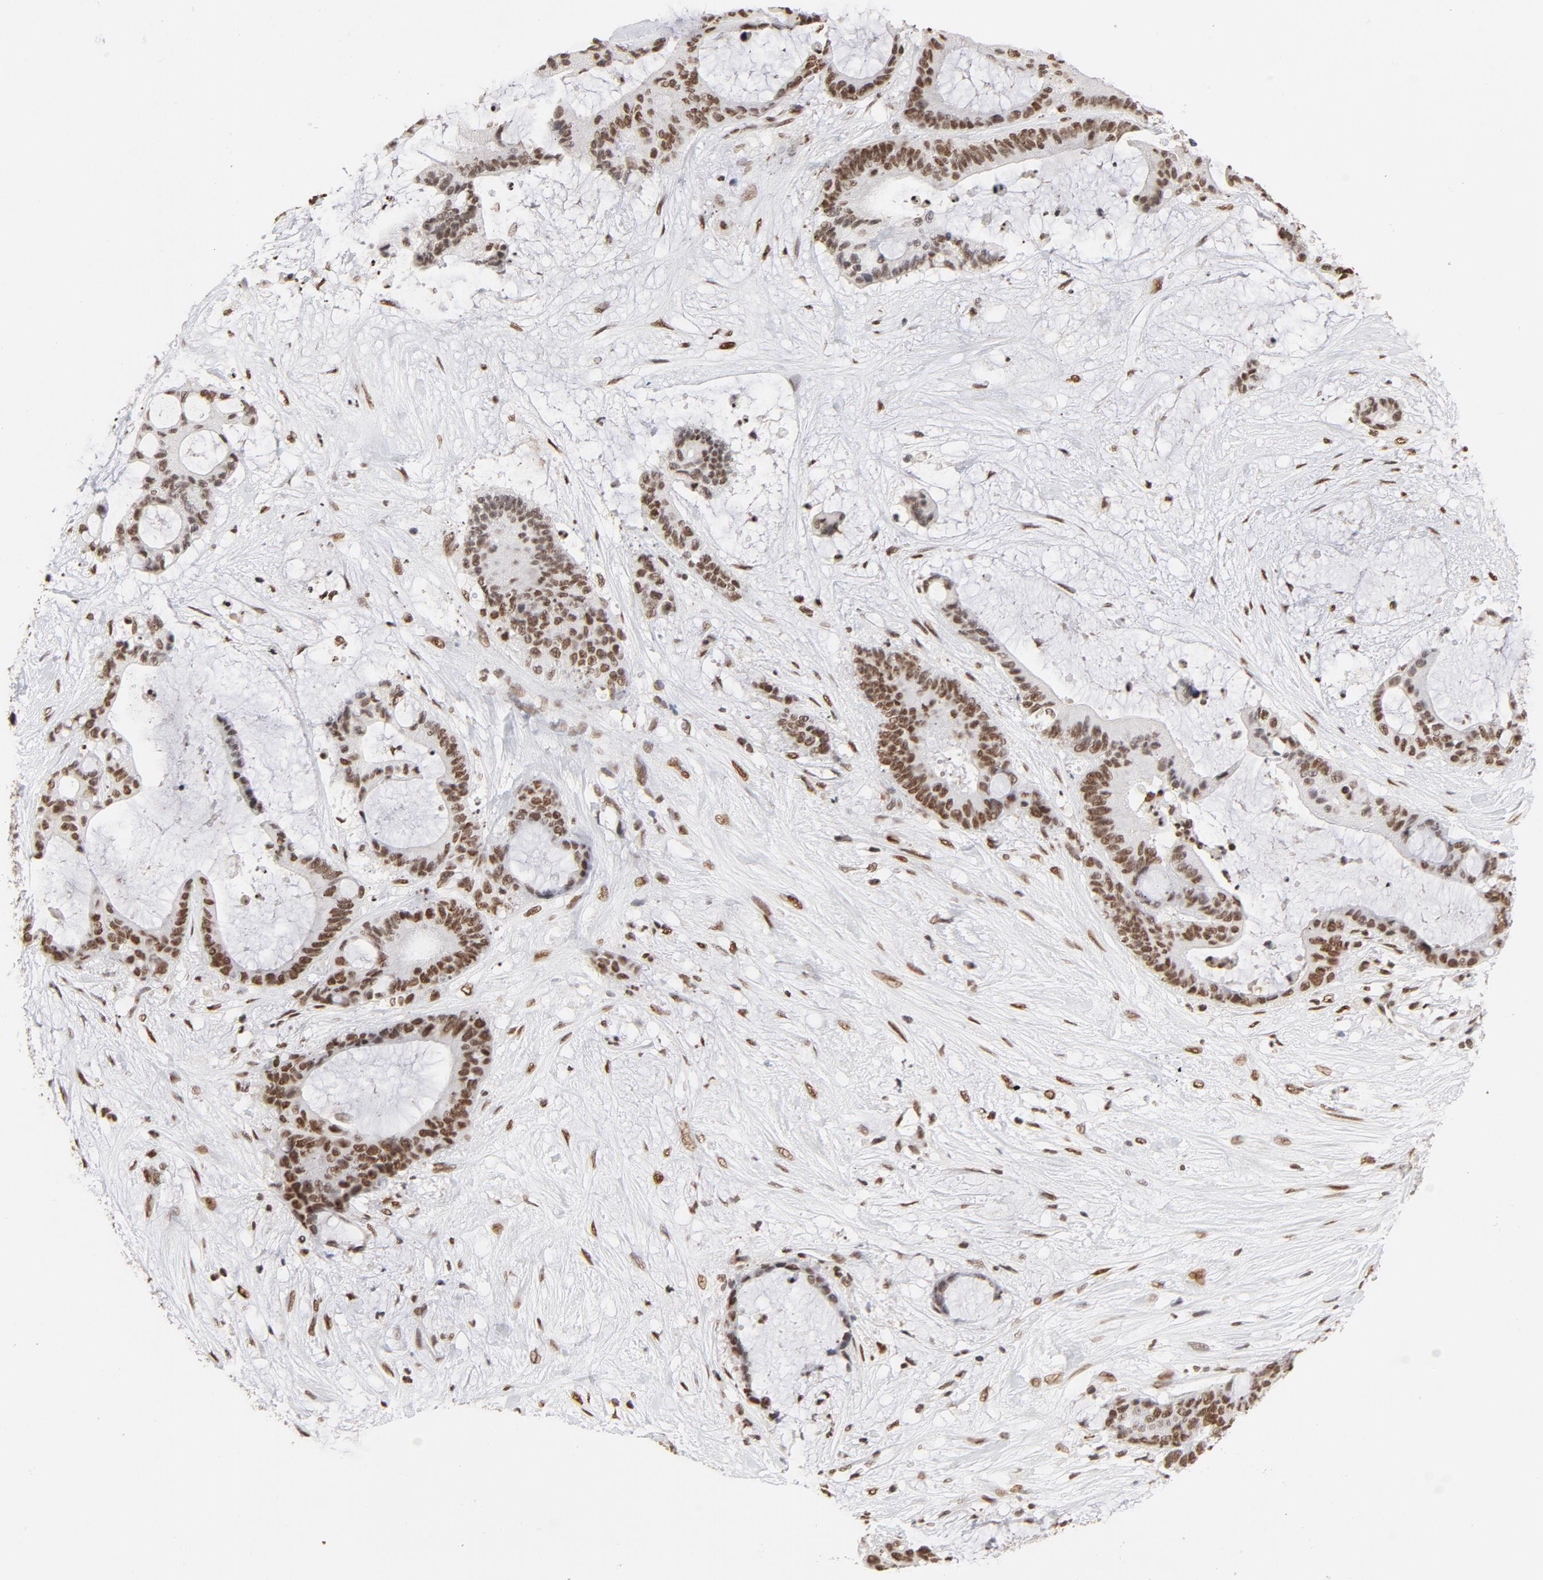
{"staining": {"intensity": "moderate", "quantity": ">75%", "location": "nuclear"}, "tissue": "liver cancer", "cell_type": "Tumor cells", "image_type": "cancer", "snomed": [{"axis": "morphology", "description": "Cholangiocarcinoma"}, {"axis": "topography", "description": "Liver"}], "caption": "Protein expression analysis of liver cancer demonstrates moderate nuclear staining in about >75% of tumor cells.", "gene": "TP53BP1", "patient": {"sex": "female", "age": 73}}